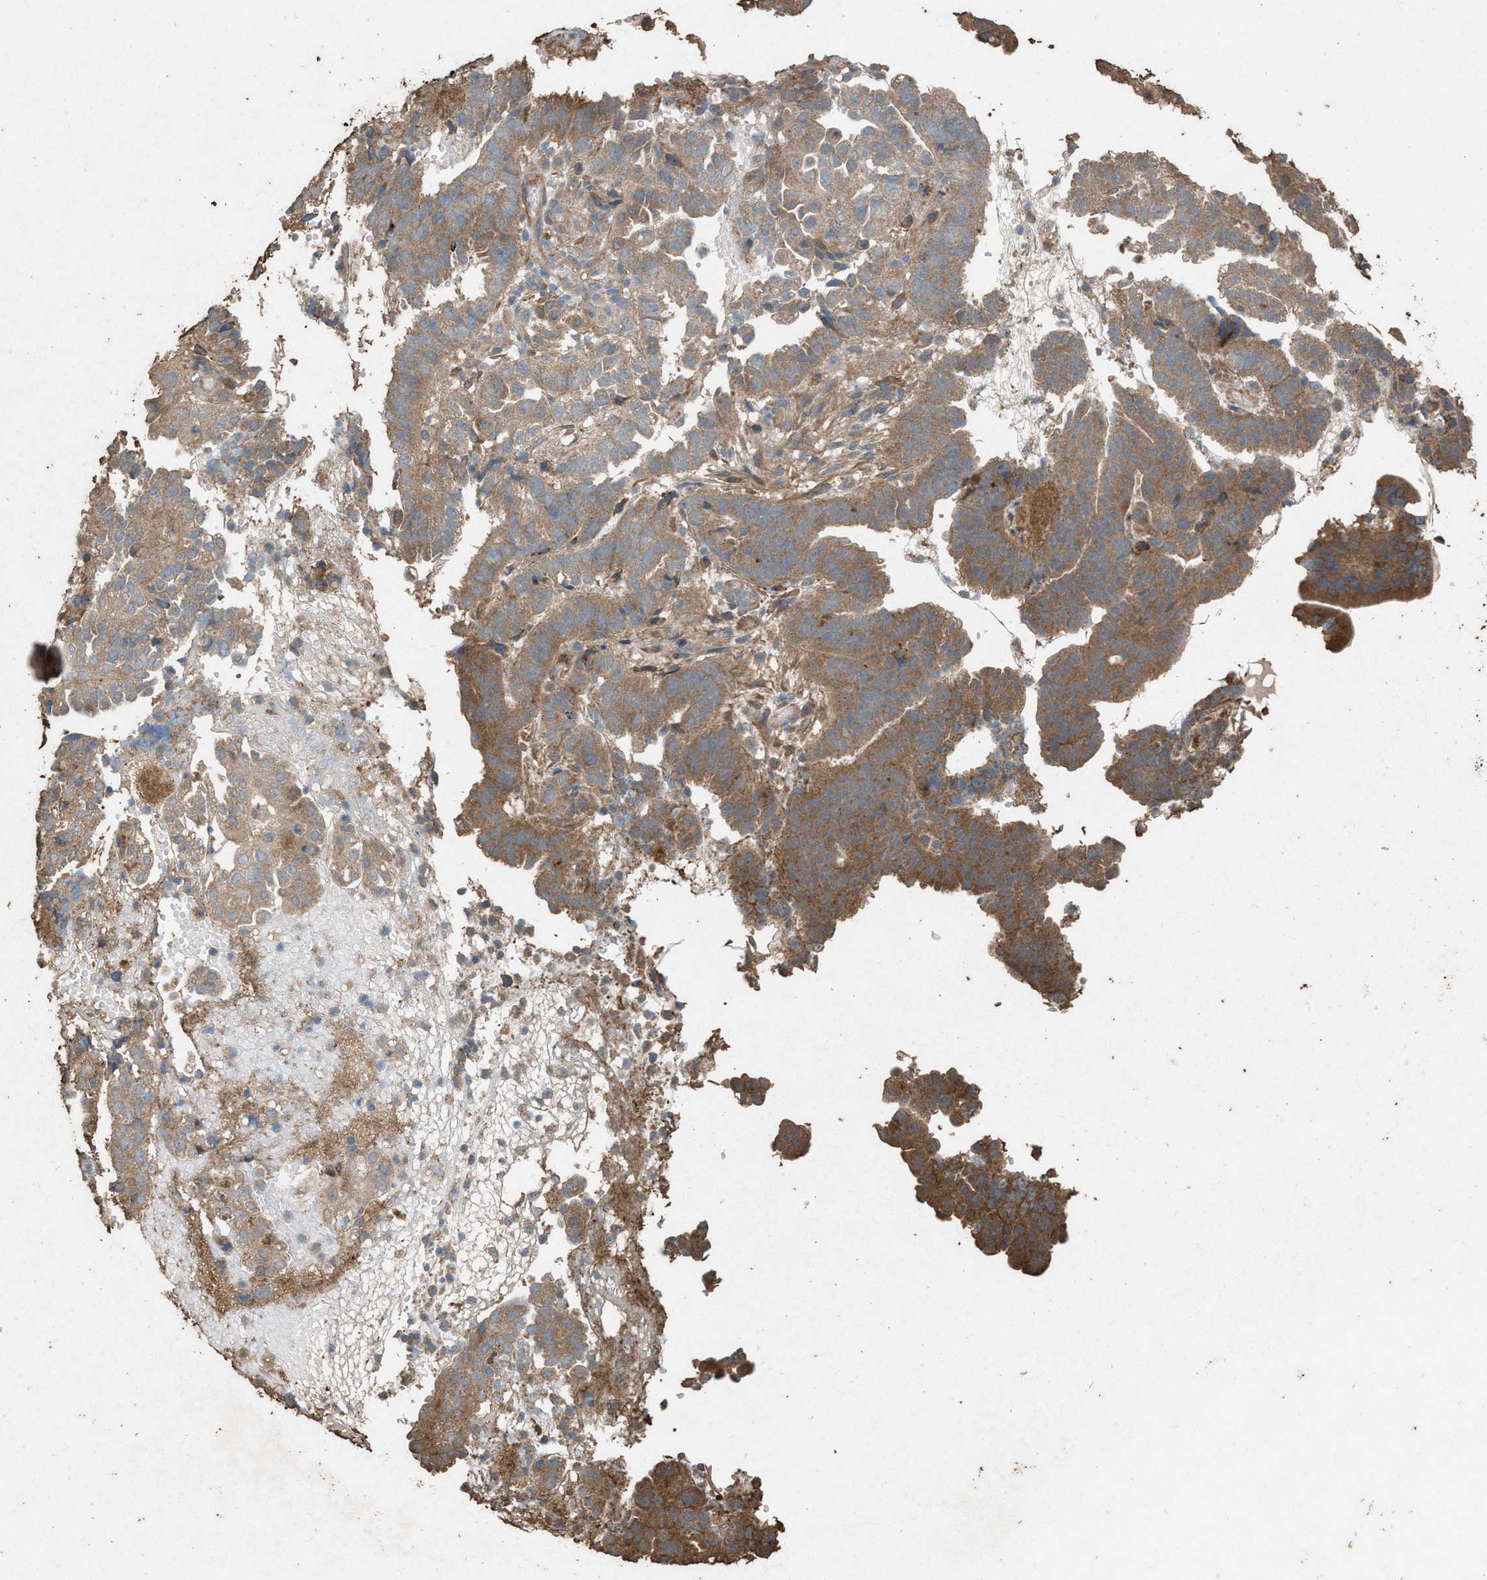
{"staining": {"intensity": "moderate", "quantity": ">75%", "location": "cytoplasmic/membranous"}, "tissue": "endometrial cancer", "cell_type": "Tumor cells", "image_type": "cancer", "snomed": [{"axis": "morphology", "description": "Adenocarcinoma, NOS"}, {"axis": "topography", "description": "Endometrium"}], "caption": "This is a photomicrograph of IHC staining of endometrial cancer (adenocarcinoma), which shows moderate expression in the cytoplasmic/membranous of tumor cells.", "gene": "DCAF7", "patient": {"sex": "female", "age": 51}}